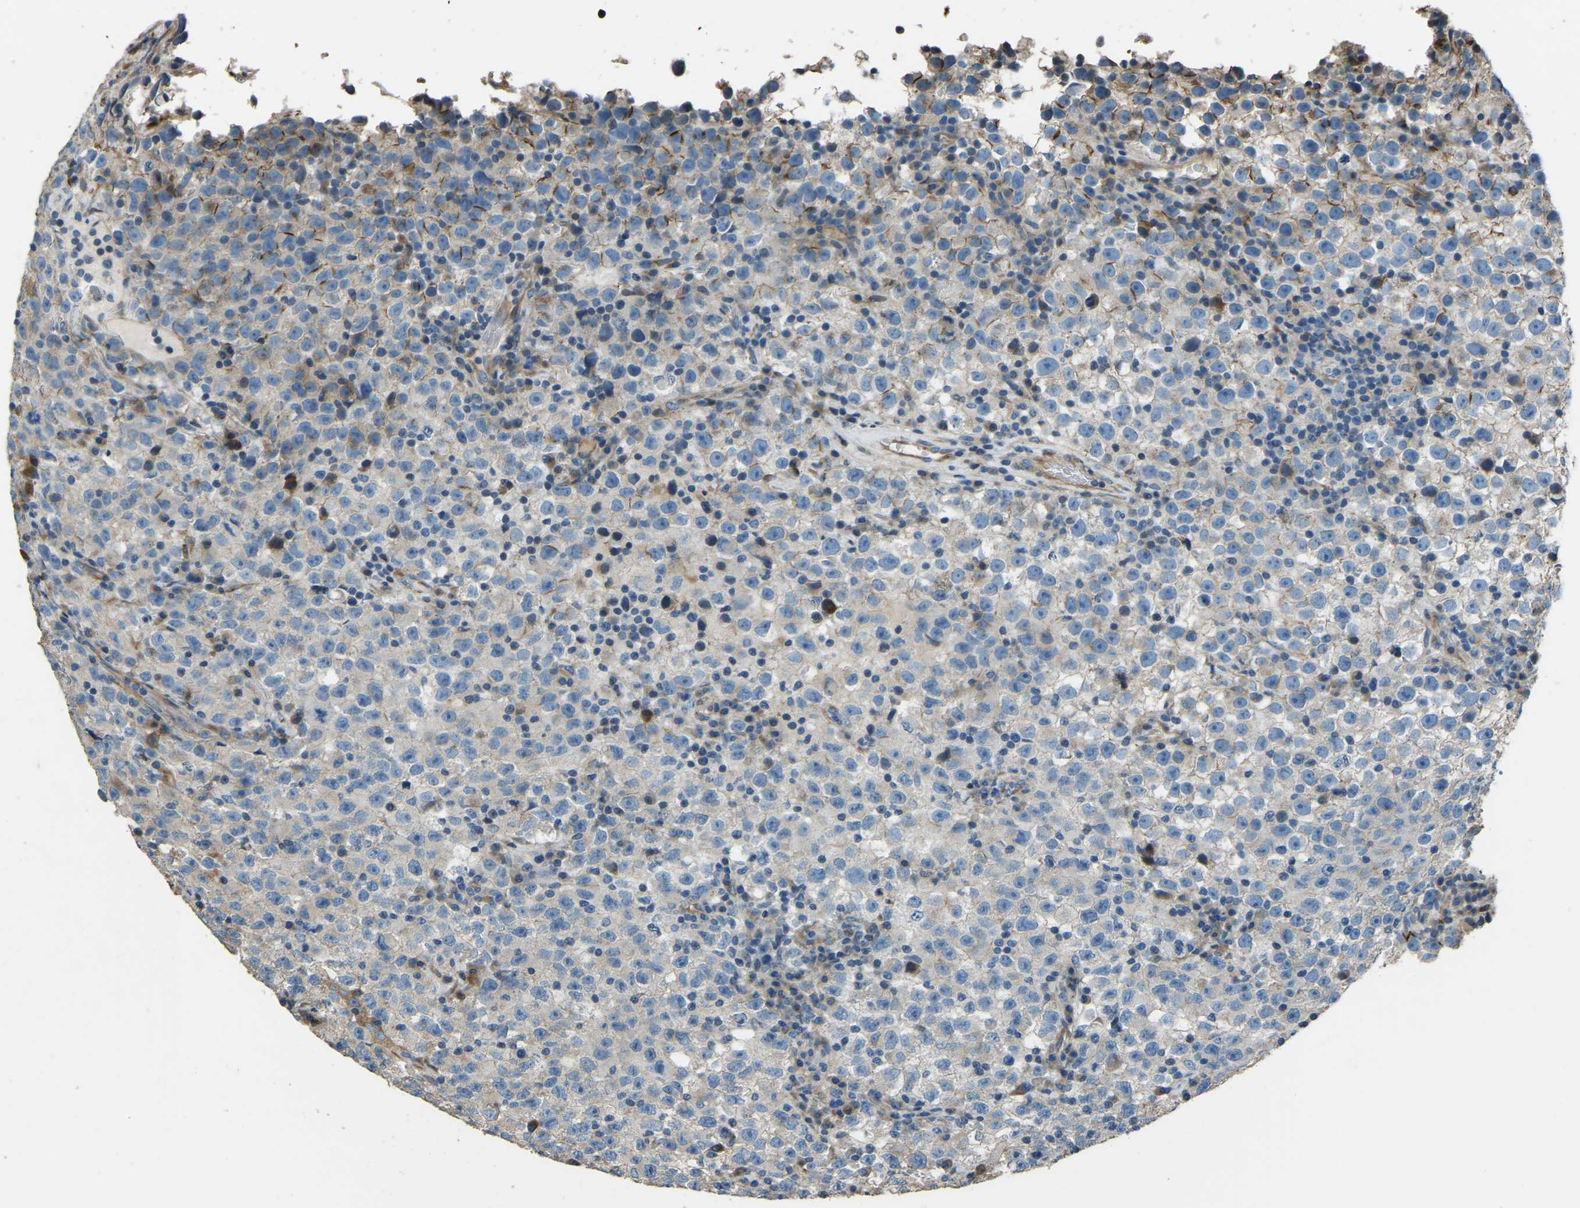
{"staining": {"intensity": "negative", "quantity": "none", "location": "none"}, "tissue": "testis cancer", "cell_type": "Tumor cells", "image_type": "cancer", "snomed": [{"axis": "morphology", "description": "Seminoma, NOS"}, {"axis": "topography", "description": "Testis"}], "caption": "DAB (3,3'-diaminobenzidine) immunohistochemical staining of testis cancer reveals no significant expression in tumor cells.", "gene": "COL3A1", "patient": {"sex": "male", "age": 22}}